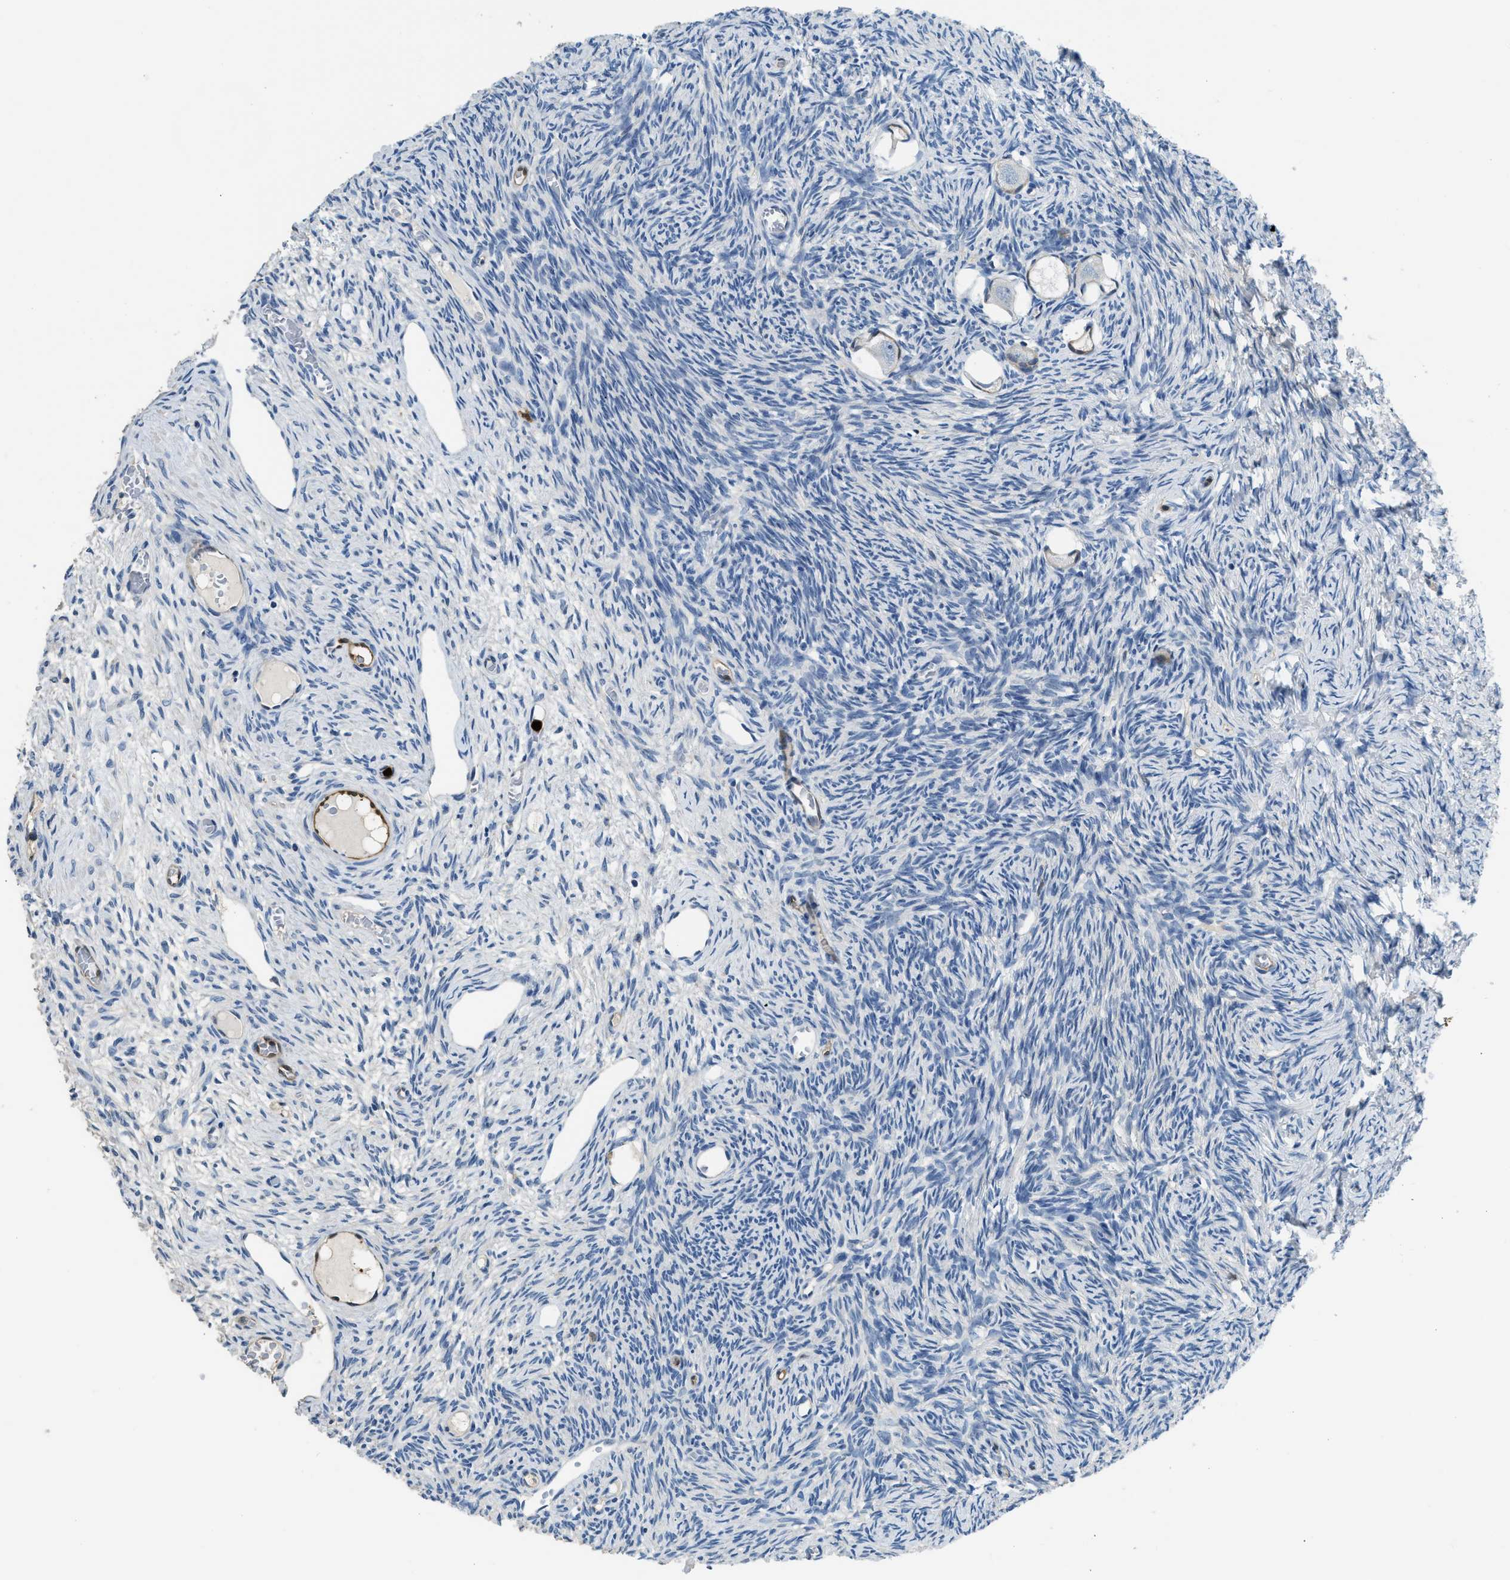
{"staining": {"intensity": "negative", "quantity": "none", "location": "none"}, "tissue": "ovary", "cell_type": "Follicle cells", "image_type": "normal", "snomed": [{"axis": "morphology", "description": "Normal tissue, NOS"}, {"axis": "topography", "description": "Ovary"}], "caption": "This is a photomicrograph of immunohistochemistry staining of unremarkable ovary, which shows no staining in follicle cells. (Brightfield microscopy of DAB (3,3'-diaminobenzidine) immunohistochemistry at high magnification).", "gene": "ANXA3", "patient": {"sex": "female", "age": 27}}